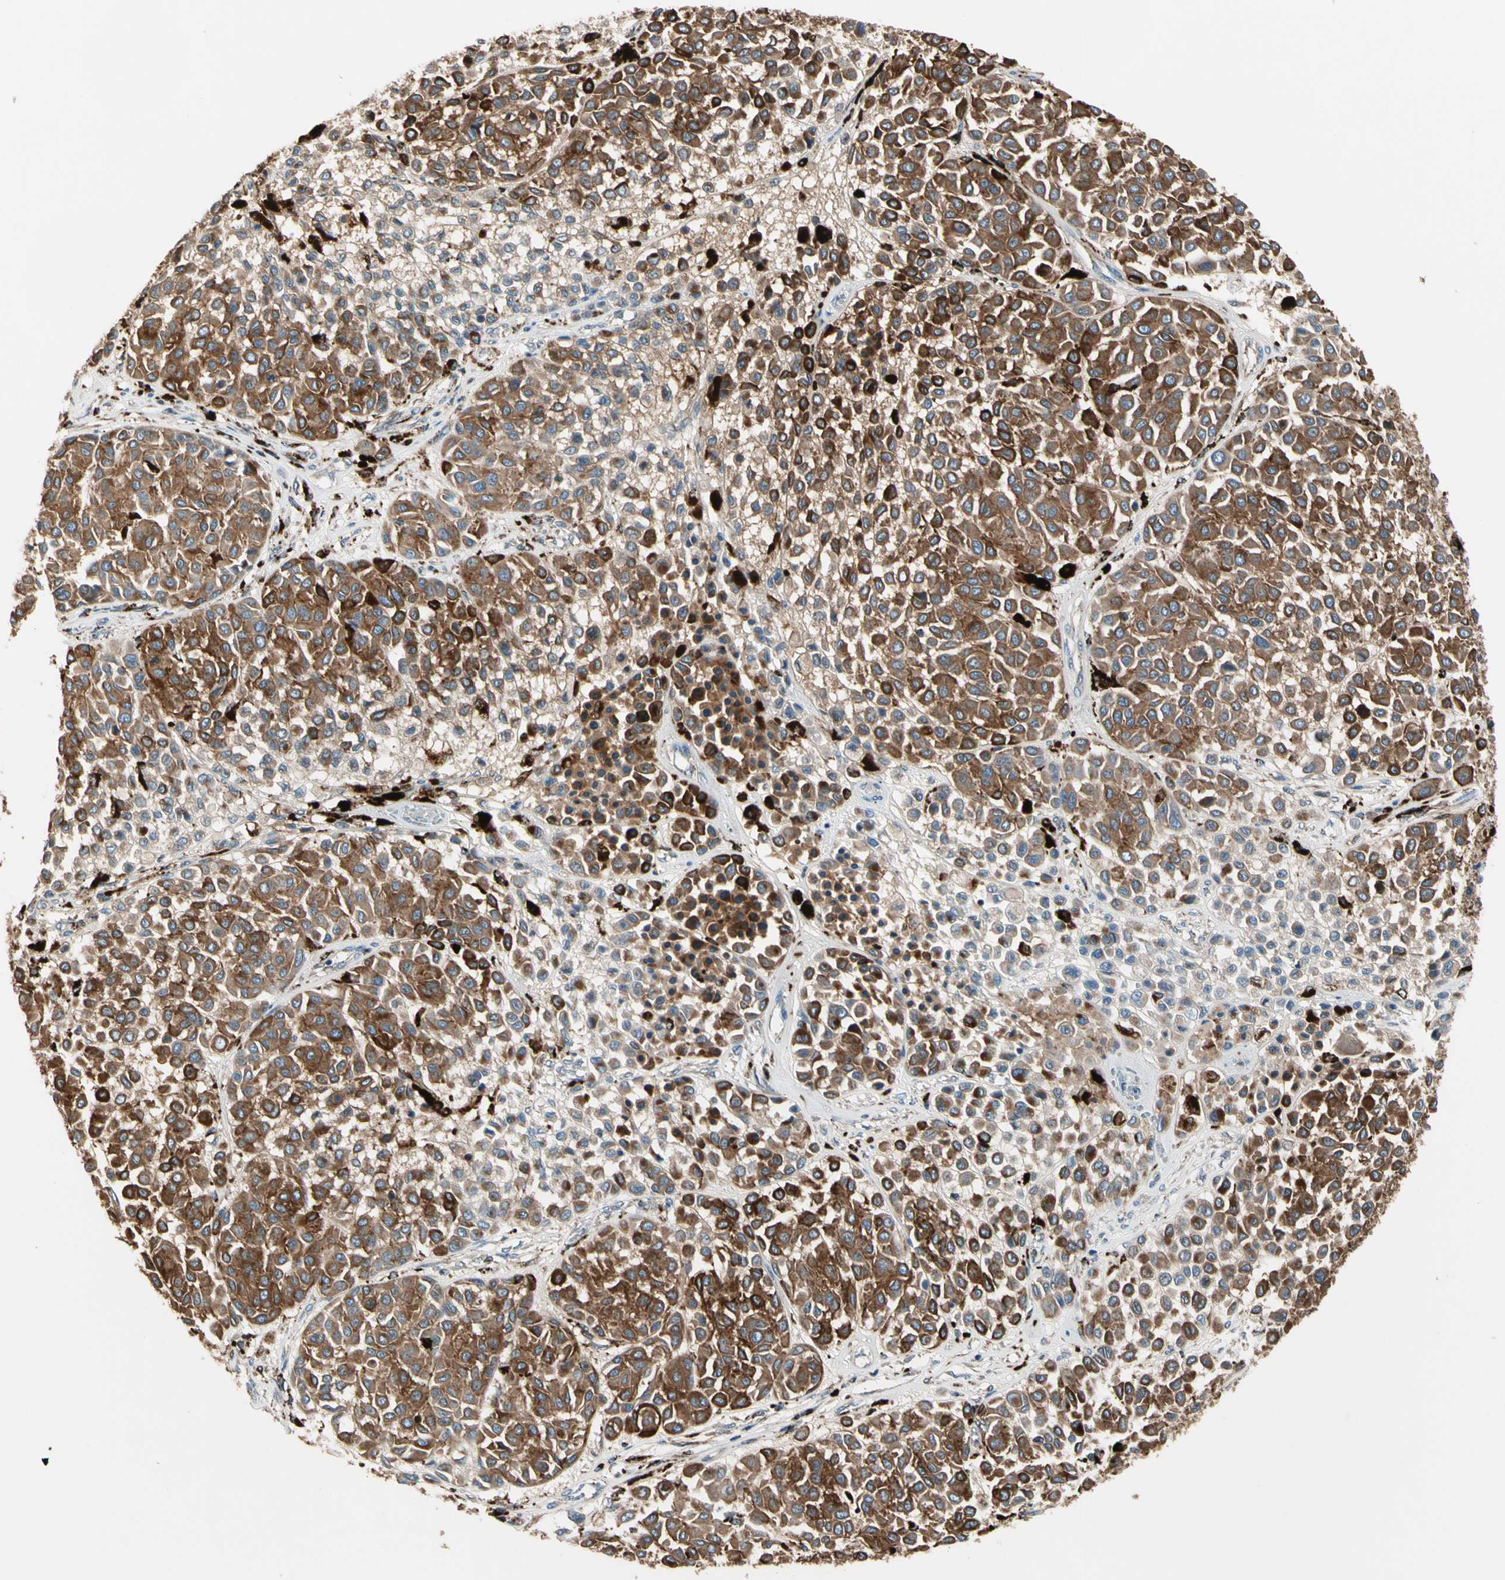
{"staining": {"intensity": "strong", "quantity": ">75%", "location": "cytoplasmic/membranous"}, "tissue": "melanoma", "cell_type": "Tumor cells", "image_type": "cancer", "snomed": [{"axis": "morphology", "description": "Malignant melanoma, Metastatic site"}, {"axis": "topography", "description": "Soft tissue"}], "caption": "Immunohistochemistry (IHC) histopathology image of neoplastic tissue: human melanoma stained using IHC displays high levels of strong protein expression localized specifically in the cytoplasmic/membranous of tumor cells, appearing as a cytoplasmic/membranous brown color.", "gene": "GM2A", "patient": {"sex": "male", "age": 41}}